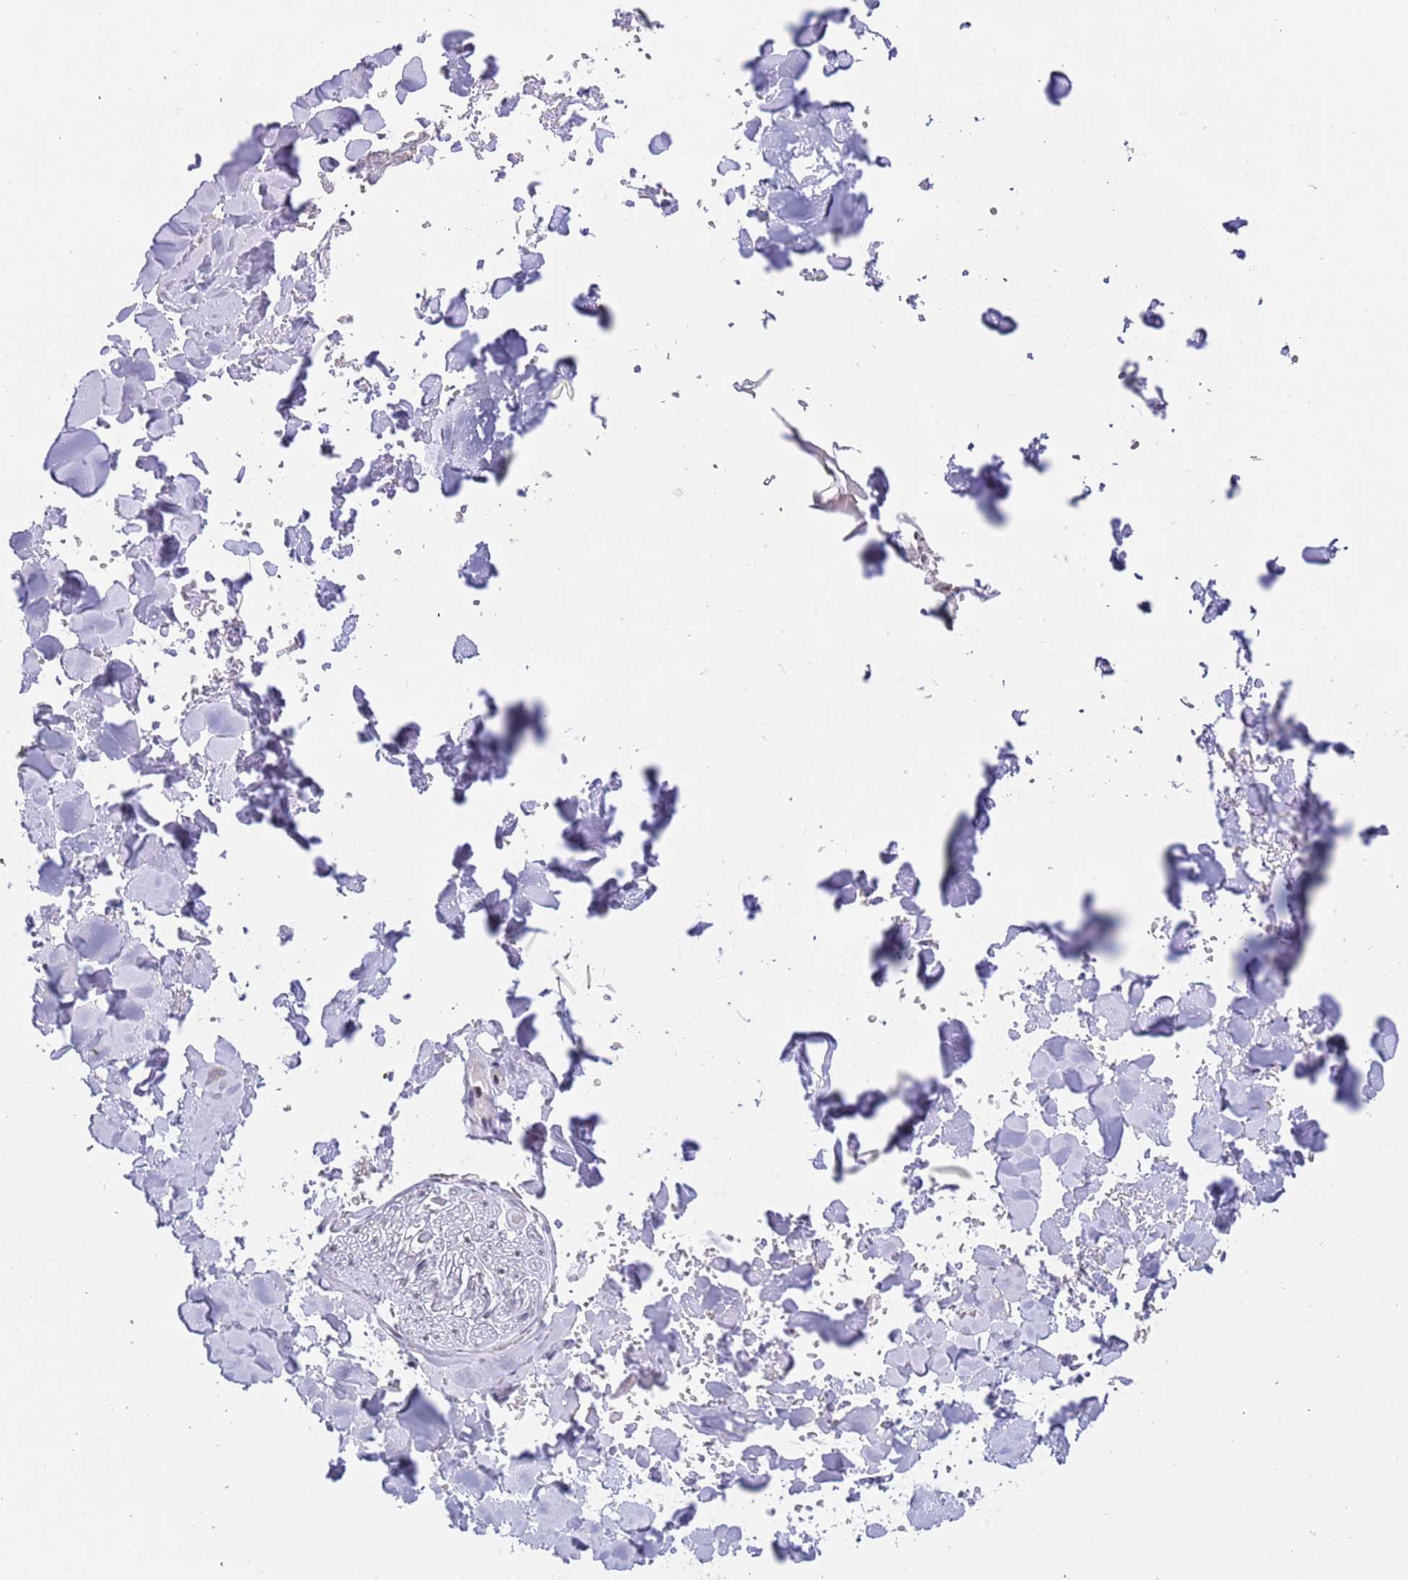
{"staining": {"intensity": "negative", "quantity": "none", "location": "none"}, "tissue": "adipose tissue", "cell_type": "Adipocytes", "image_type": "normal", "snomed": [{"axis": "morphology", "description": "Normal tissue, NOS"}, {"axis": "topography", "description": "Salivary gland"}, {"axis": "topography", "description": "Peripheral nerve tissue"}], "caption": "The immunohistochemistry photomicrograph has no significant positivity in adipocytes of adipose tissue. The staining is performed using DAB brown chromogen with nuclei counter-stained in using hematoxylin.", "gene": "ZNF382", "patient": {"sex": "male", "age": 38}}